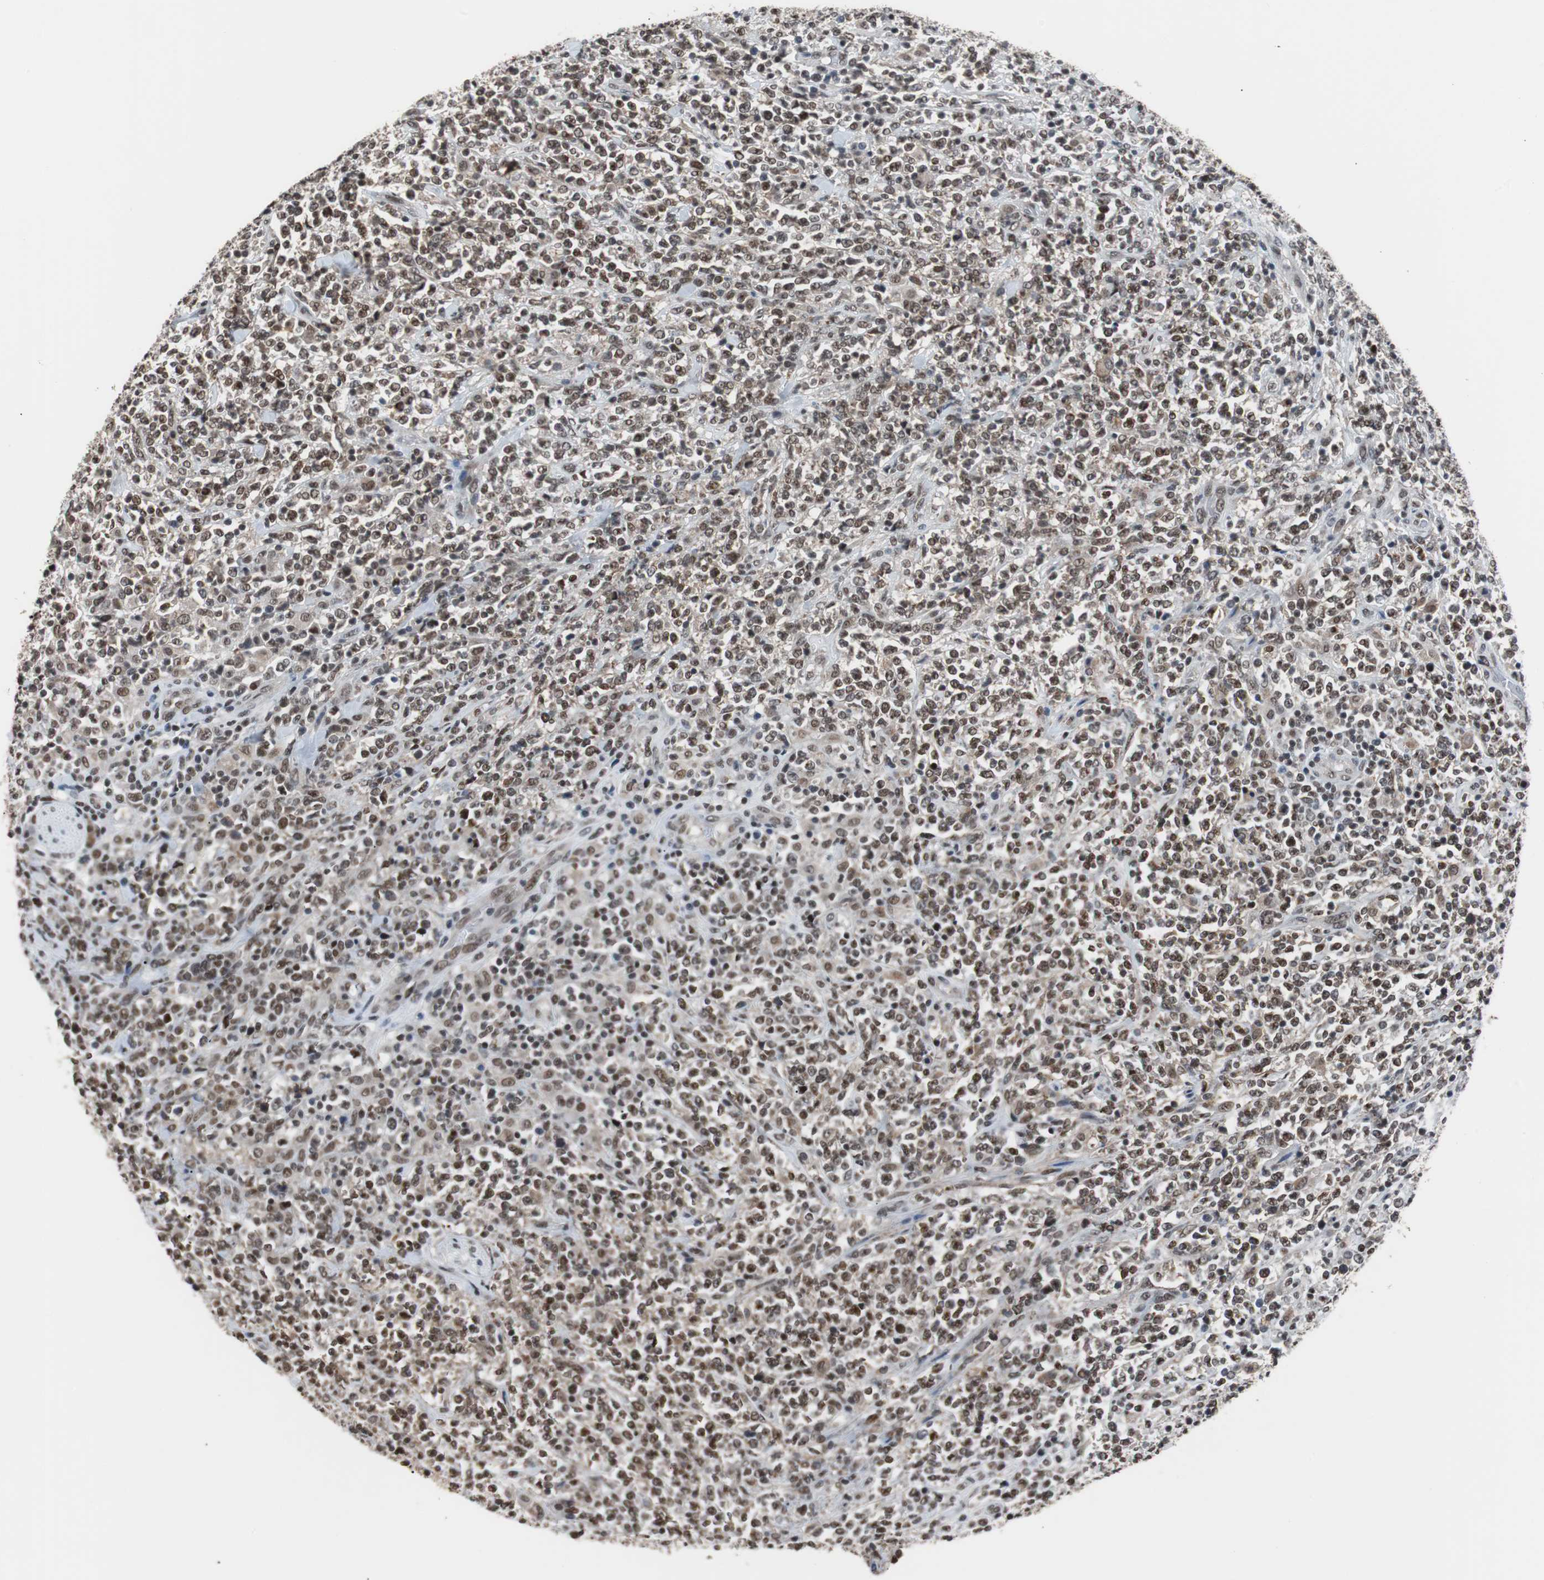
{"staining": {"intensity": "strong", "quantity": ">75%", "location": "nuclear"}, "tissue": "lymphoma", "cell_type": "Tumor cells", "image_type": "cancer", "snomed": [{"axis": "morphology", "description": "Malignant lymphoma, non-Hodgkin's type, High grade"}, {"axis": "topography", "description": "Soft tissue"}], "caption": "Immunohistochemical staining of human malignant lymphoma, non-Hodgkin's type (high-grade) shows high levels of strong nuclear protein positivity in about >75% of tumor cells.", "gene": "TAF7", "patient": {"sex": "male", "age": 18}}